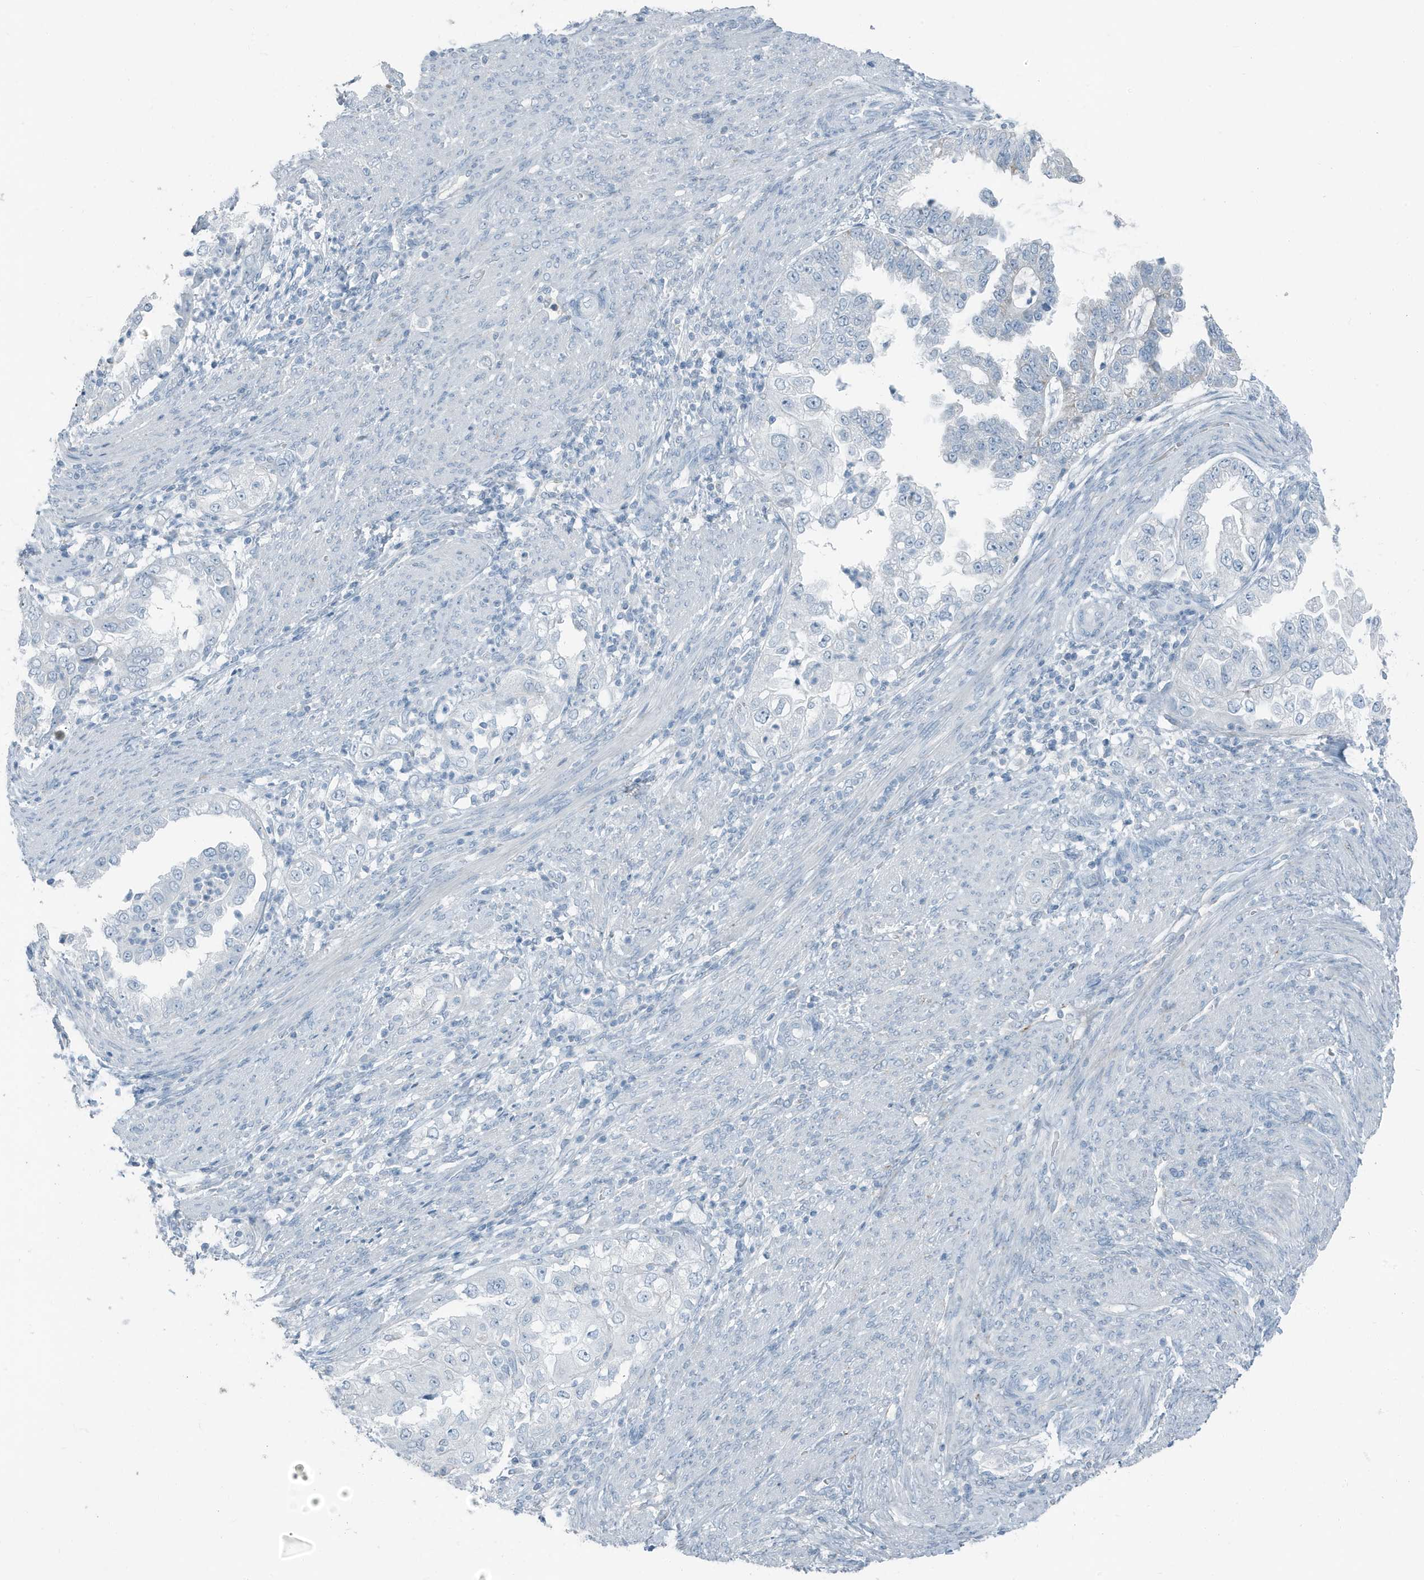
{"staining": {"intensity": "negative", "quantity": "none", "location": "none"}, "tissue": "endometrial cancer", "cell_type": "Tumor cells", "image_type": "cancer", "snomed": [{"axis": "morphology", "description": "Adenocarcinoma, NOS"}, {"axis": "topography", "description": "Endometrium"}], "caption": "High magnification brightfield microscopy of endometrial cancer (adenocarcinoma) stained with DAB (brown) and counterstained with hematoxylin (blue): tumor cells show no significant positivity.", "gene": "FAM162A", "patient": {"sex": "female", "age": 85}}